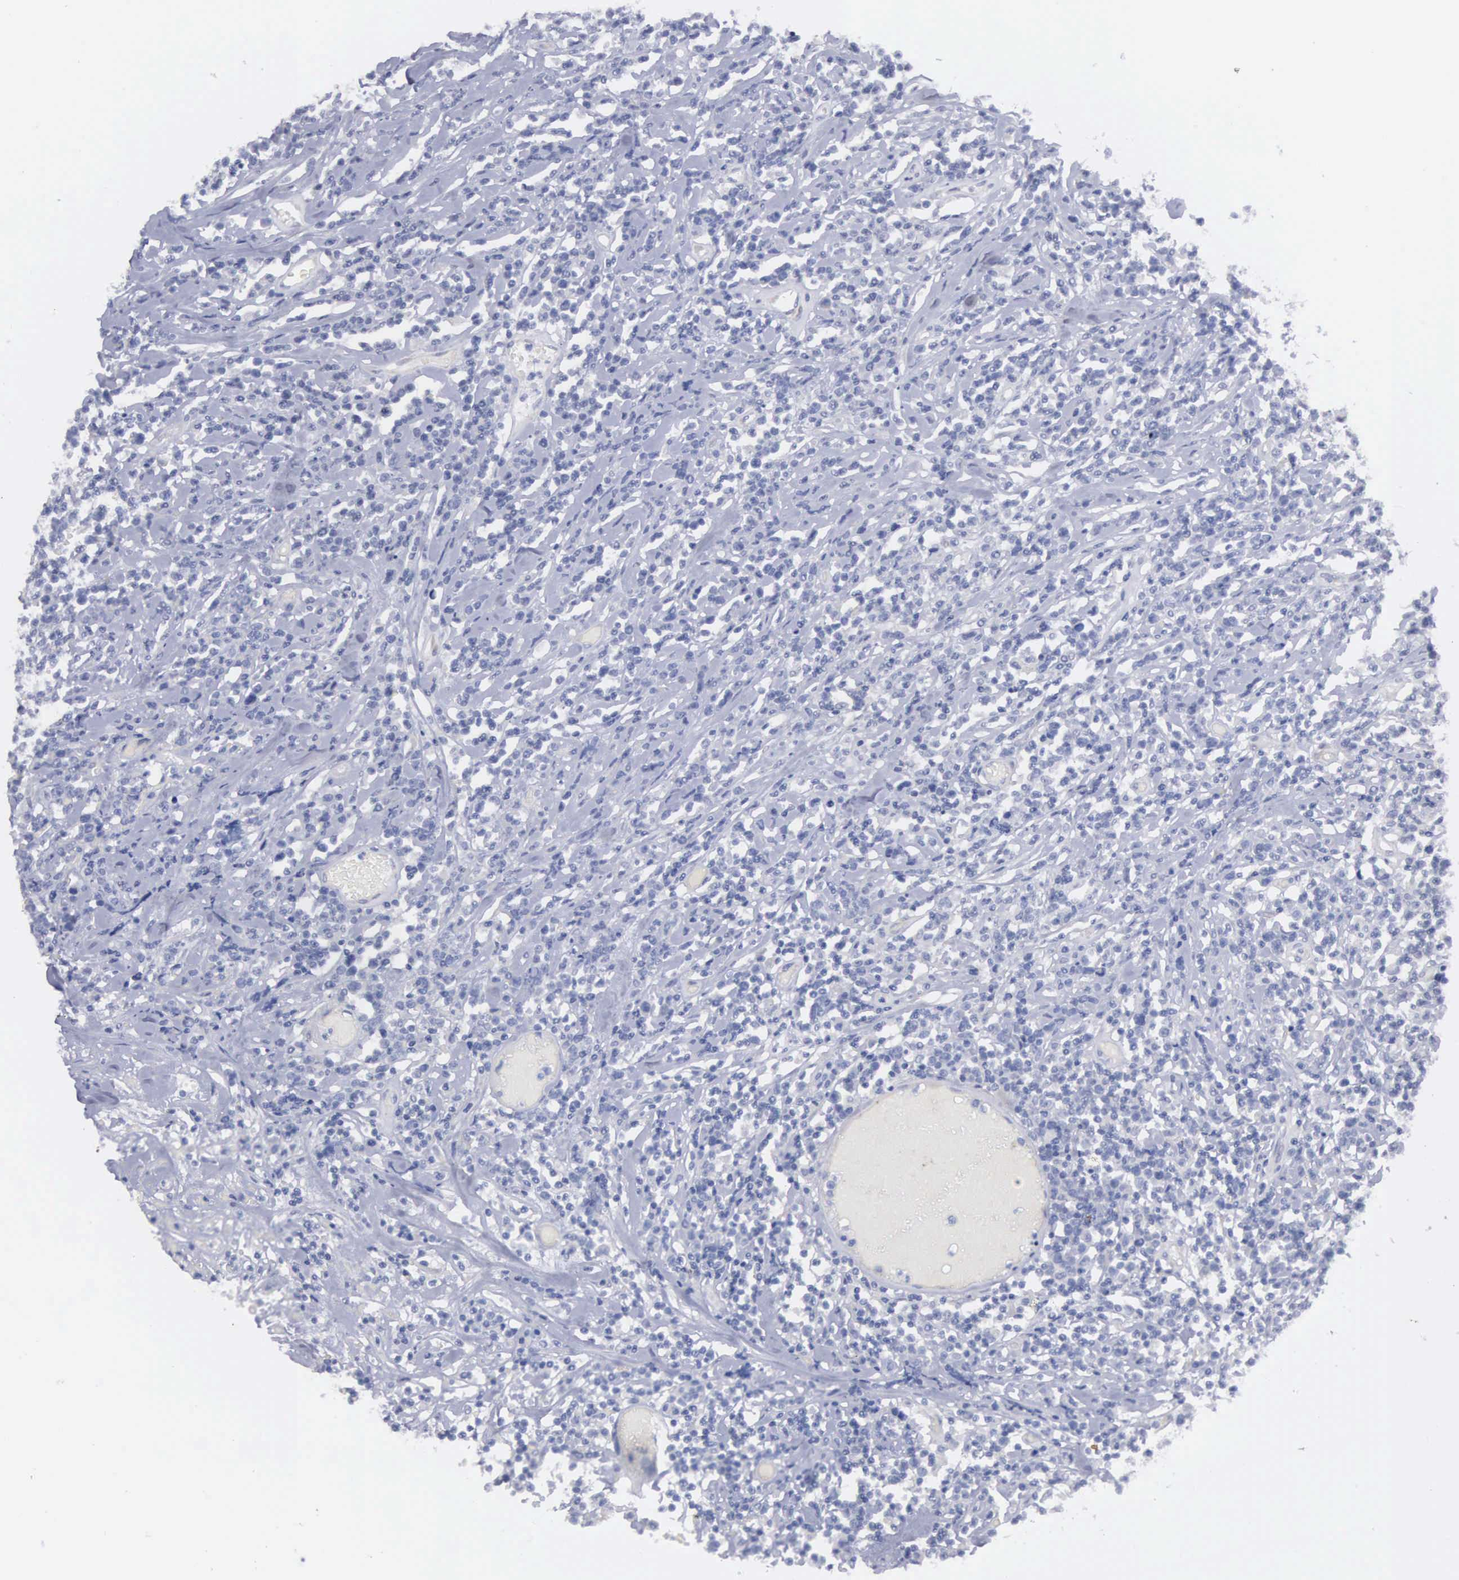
{"staining": {"intensity": "negative", "quantity": "none", "location": "none"}, "tissue": "lymphoma", "cell_type": "Tumor cells", "image_type": "cancer", "snomed": [{"axis": "morphology", "description": "Malignant lymphoma, non-Hodgkin's type, High grade"}, {"axis": "topography", "description": "Colon"}], "caption": "IHC of high-grade malignant lymphoma, non-Hodgkin's type exhibits no positivity in tumor cells. The staining was performed using DAB to visualize the protein expression in brown, while the nuclei were stained in blue with hematoxylin (Magnification: 20x).", "gene": "CEP170B", "patient": {"sex": "male", "age": 82}}